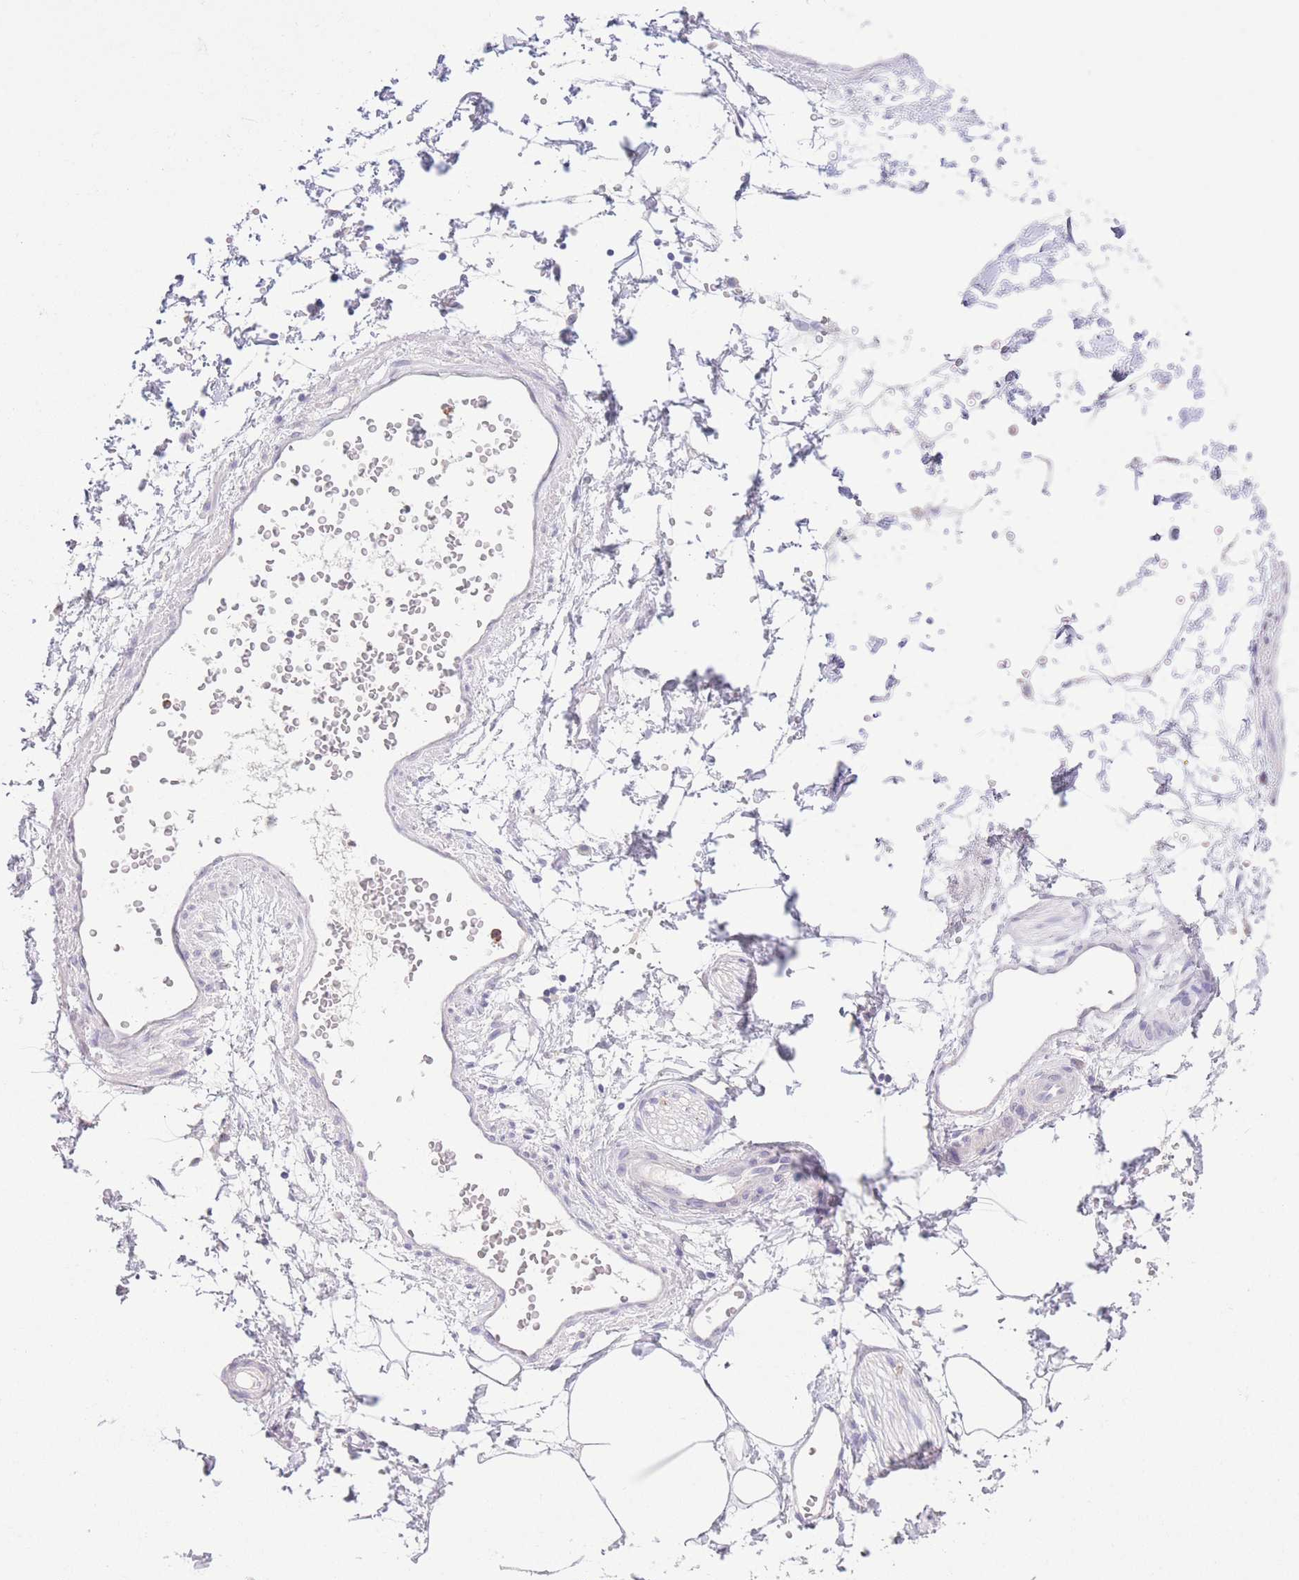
{"staining": {"intensity": "negative", "quantity": "none", "location": "none"}, "tissue": "adipose tissue", "cell_type": "Adipocytes", "image_type": "normal", "snomed": [{"axis": "morphology", "description": "Normal tissue, NOS"}, {"axis": "topography", "description": "Prostate"}, {"axis": "topography", "description": "Peripheral nerve tissue"}], "caption": "This is an IHC histopathology image of benign adipose tissue. There is no staining in adipocytes.", "gene": "LCLAT1", "patient": {"sex": "male", "age": 55}}